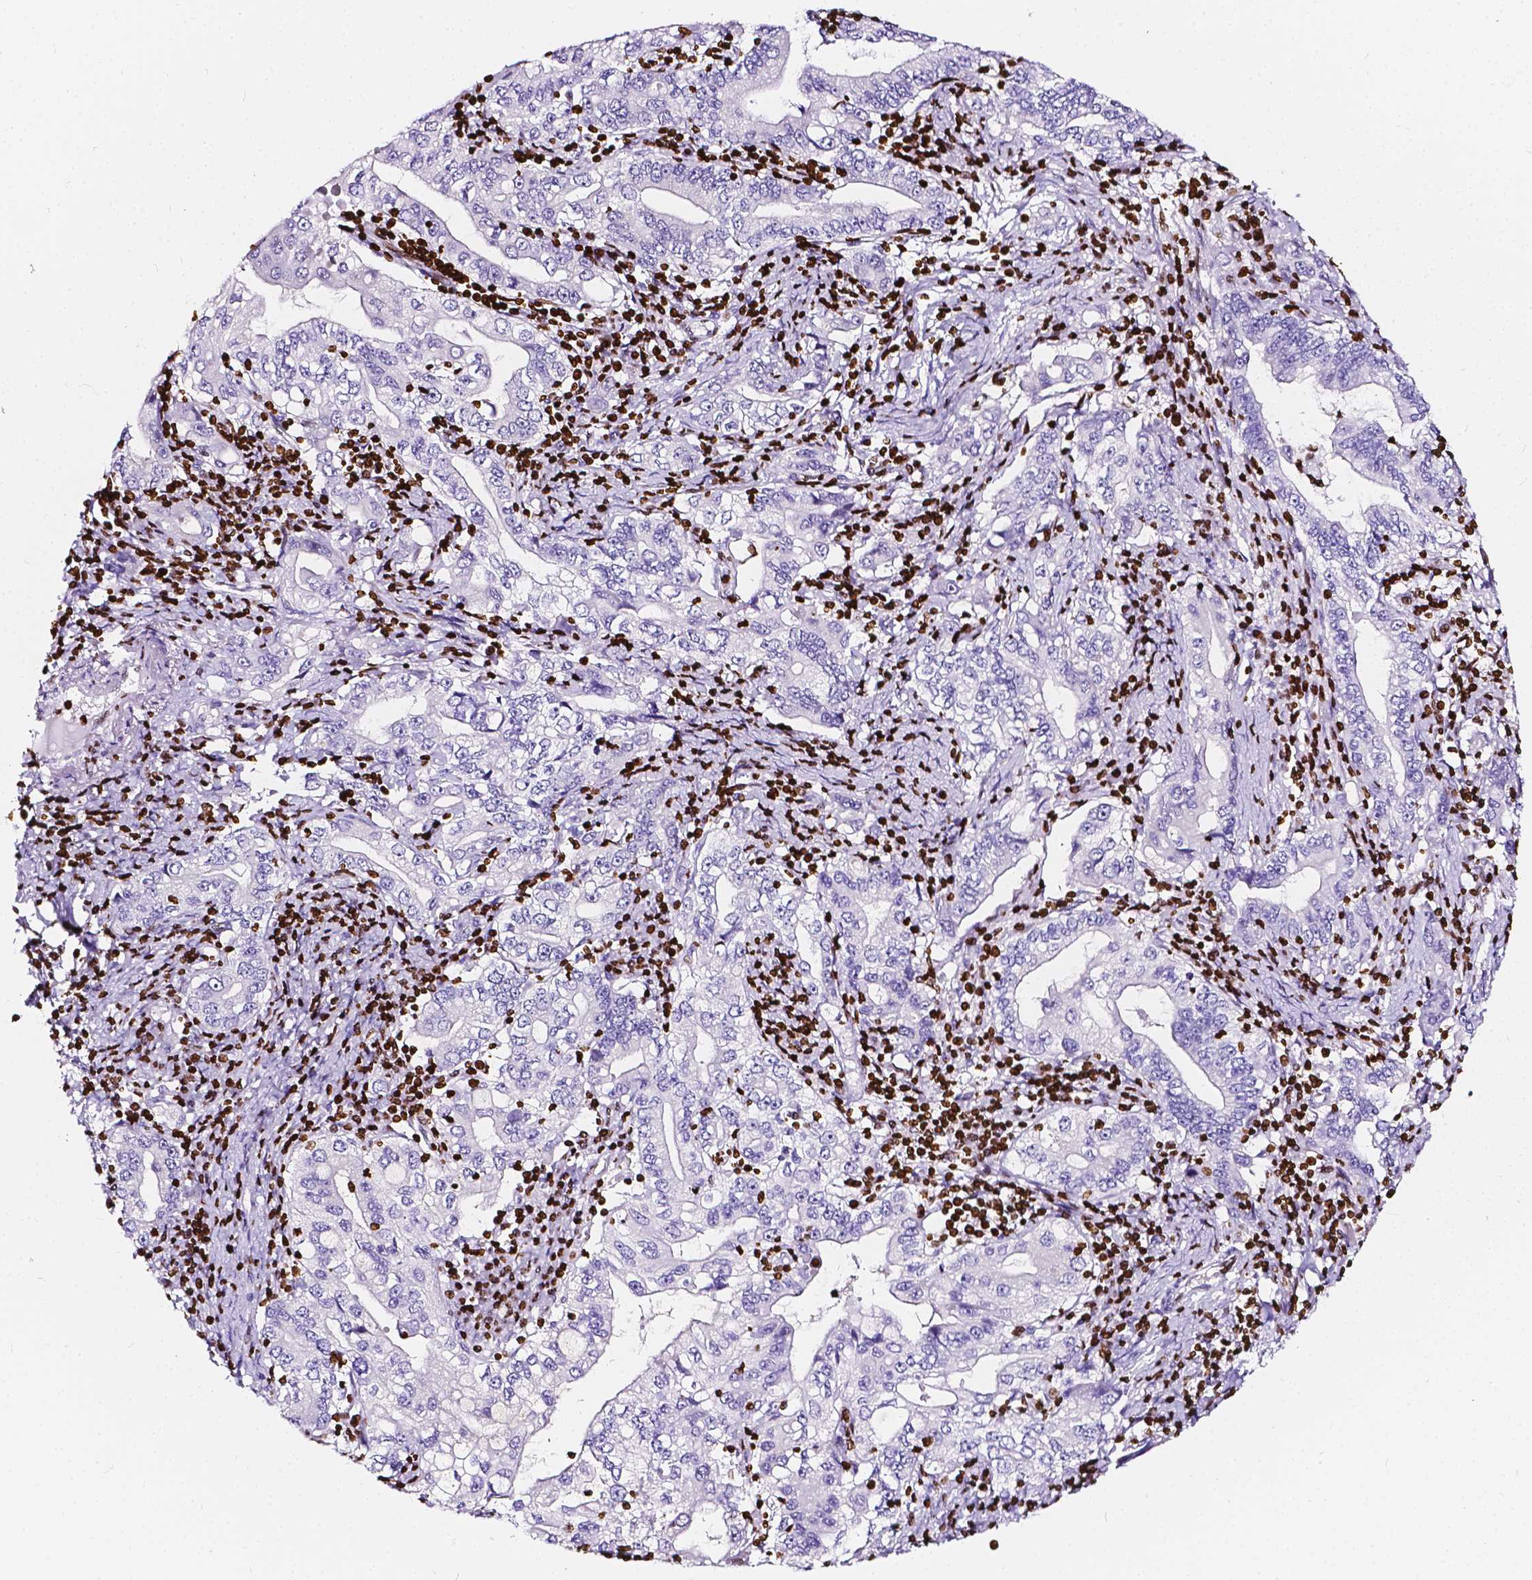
{"staining": {"intensity": "negative", "quantity": "none", "location": "none"}, "tissue": "stomach cancer", "cell_type": "Tumor cells", "image_type": "cancer", "snomed": [{"axis": "morphology", "description": "Adenocarcinoma, NOS"}, {"axis": "topography", "description": "Stomach, lower"}], "caption": "Tumor cells show no significant protein positivity in stomach adenocarcinoma. (Stains: DAB (3,3'-diaminobenzidine) immunohistochemistry with hematoxylin counter stain, Microscopy: brightfield microscopy at high magnification).", "gene": "CBY3", "patient": {"sex": "female", "age": 72}}